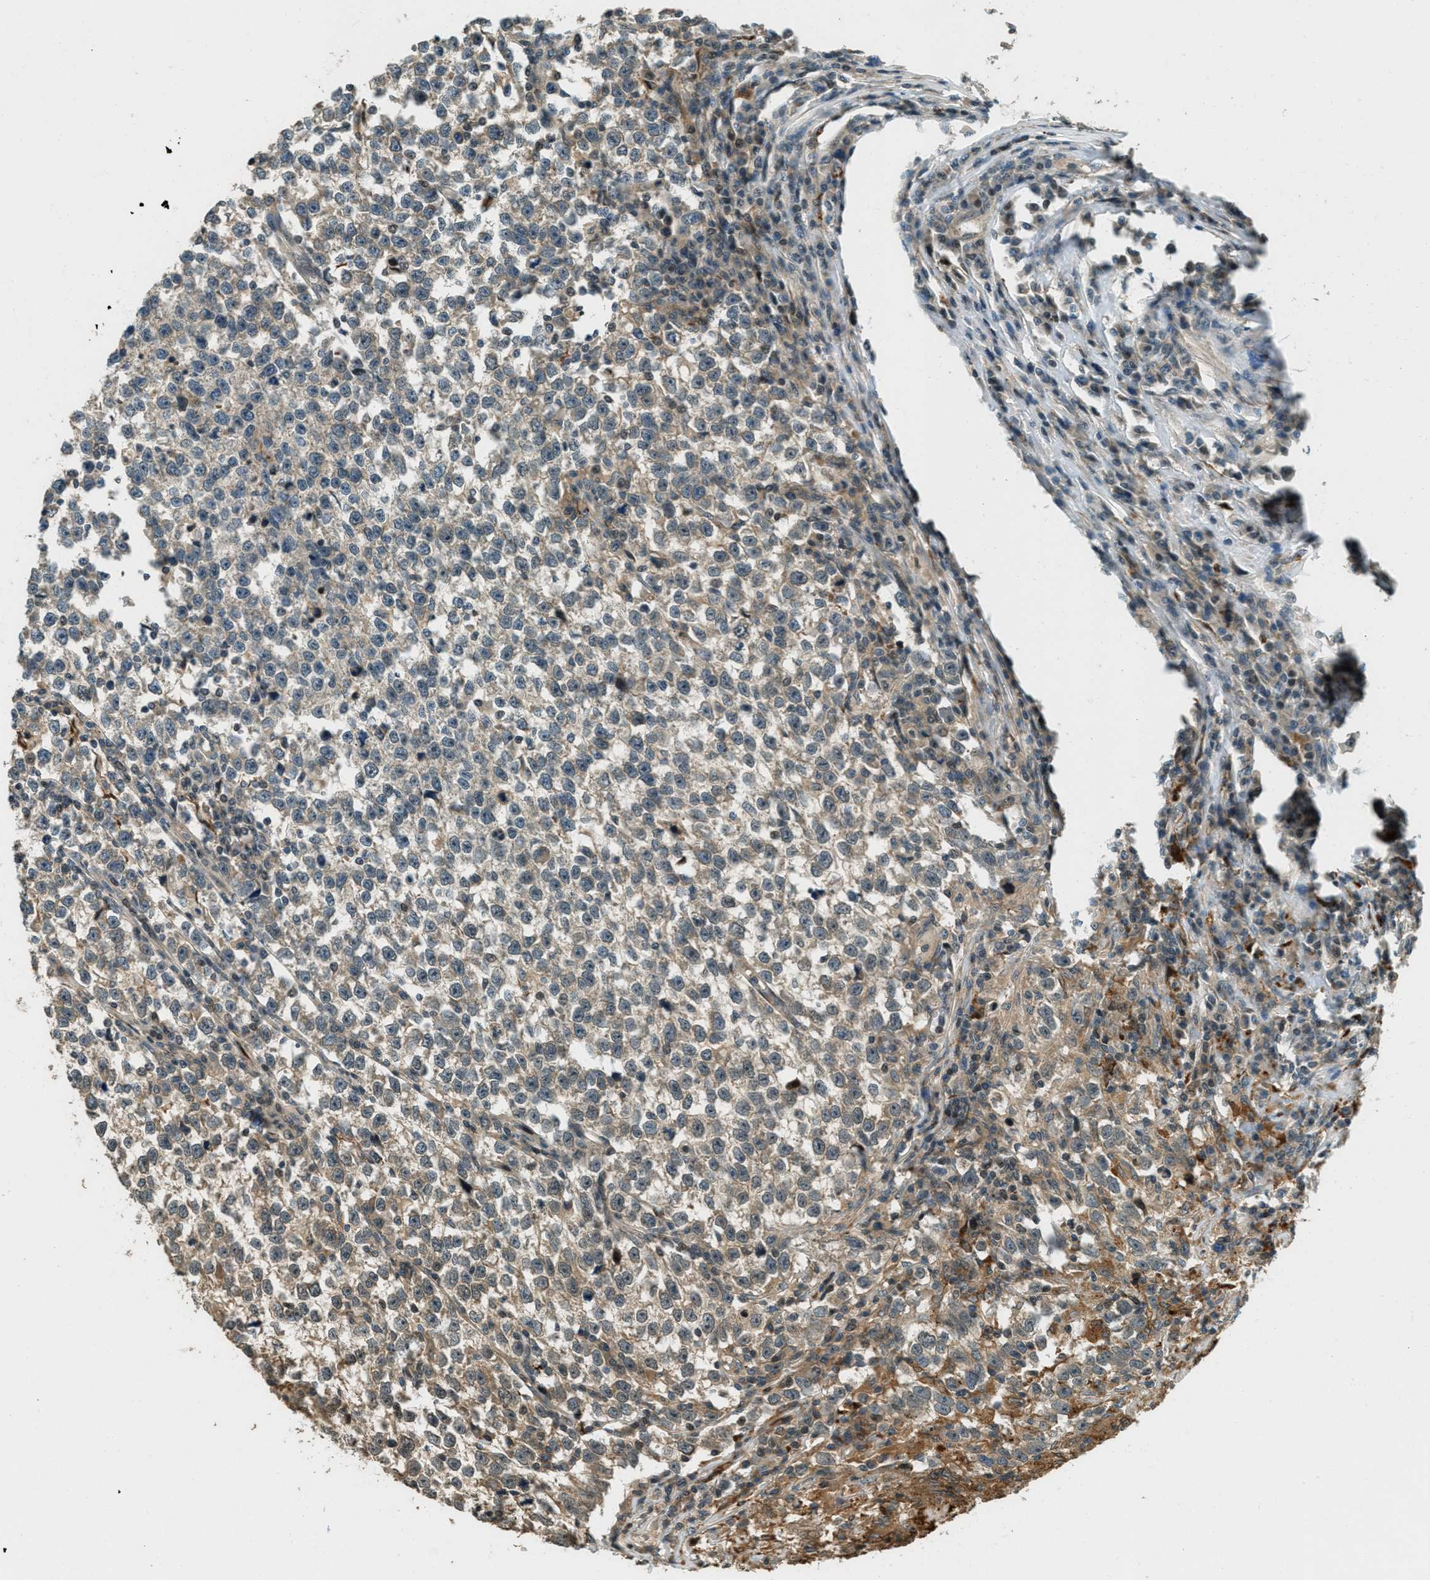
{"staining": {"intensity": "weak", "quantity": "25%-75%", "location": "cytoplasmic/membranous"}, "tissue": "testis cancer", "cell_type": "Tumor cells", "image_type": "cancer", "snomed": [{"axis": "morphology", "description": "Normal tissue, NOS"}, {"axis": "morphology", "description": "Seminoma, NOS"}, {"axis": "topography", "description": "Testis"}], "caption": "Protein expression analysis of testis cancer shows weak cytoplasmic/membranous positivity in approximately 25%-75% of tumor cells. The staining was performed using DAB to visualize the protein expression in brown, while the nuclei were stained in blue with hematoxylin (Magnification: 20x).", "gene": "PTPN23", "patient": {"sex": "male", "age": 43}}